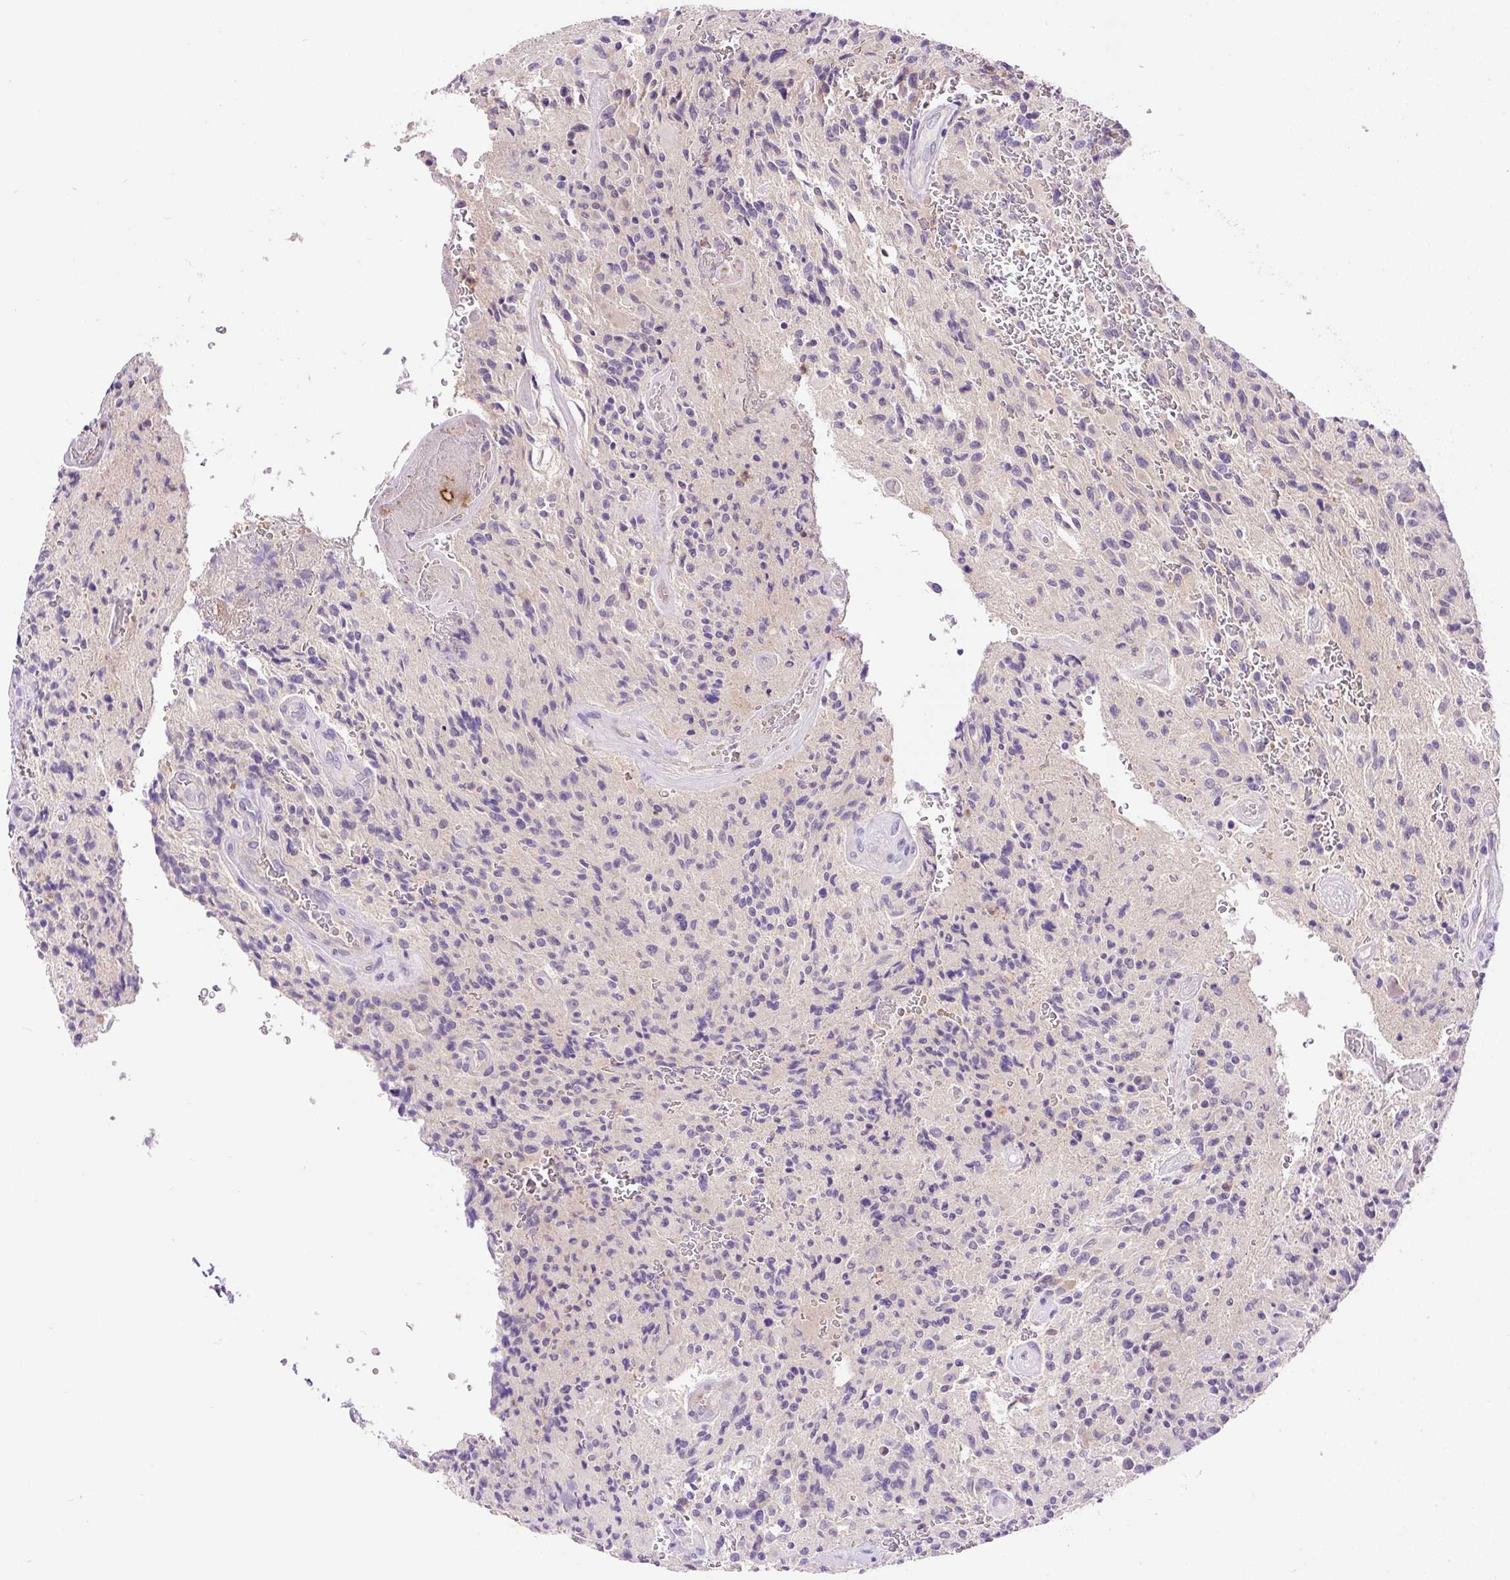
{"staining": {"intensity": "negative", "quantity": "none", "location": "none"}, "tissue": "glioma", "cell_type": "Tumor cells", "image_type": "cancer", "snomed": [{"axis": "morphology", "description": "Normal tissue, NOS"}, {"axis": "morphology", "description": "Glioma, malignant, High grade"}, {"axis": "topography", "description": "Cerebral cortex"}], "caption": "The immunohistochemistry histopathology image has no significant positivity in tumor cells of glioma tissue.", "gene": "LHFPL5", "patient": {"sex": "male", "age": 56}}